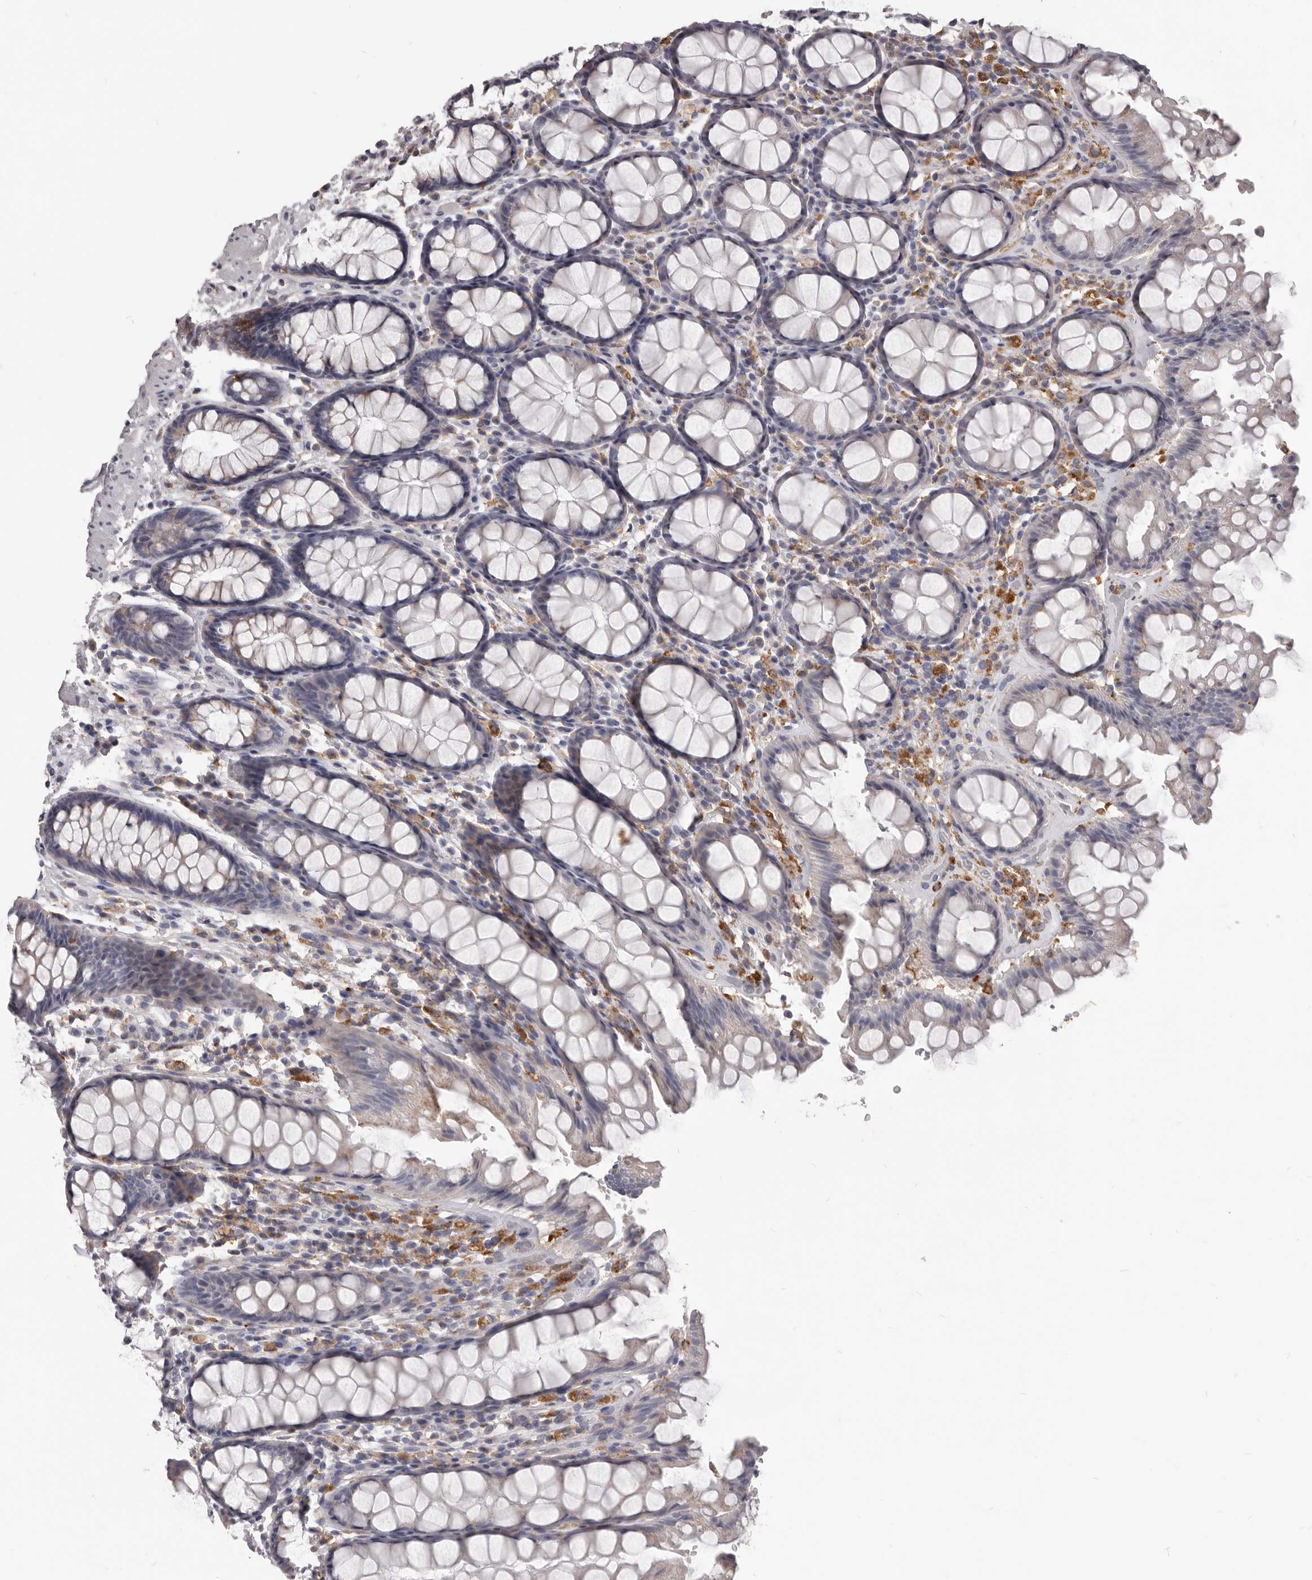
{"staining": {"intensity": "negative", "quantity": "none", "location": "none"}, "tissue": "rectum", "cell_type": "Glandular cells", "image_type": "normal", "snomed": [{"axis": "morphology", "description": "Normal tissue, NOS"}, {"axis": "topography", "description": "Rectum"}], "caption": "Normal rectum was stained to show a protein in brown. There is no significant positivity in glandular cells.", "gene": "PI4K2A", "patient": {"sex": "male", "age": 64}}